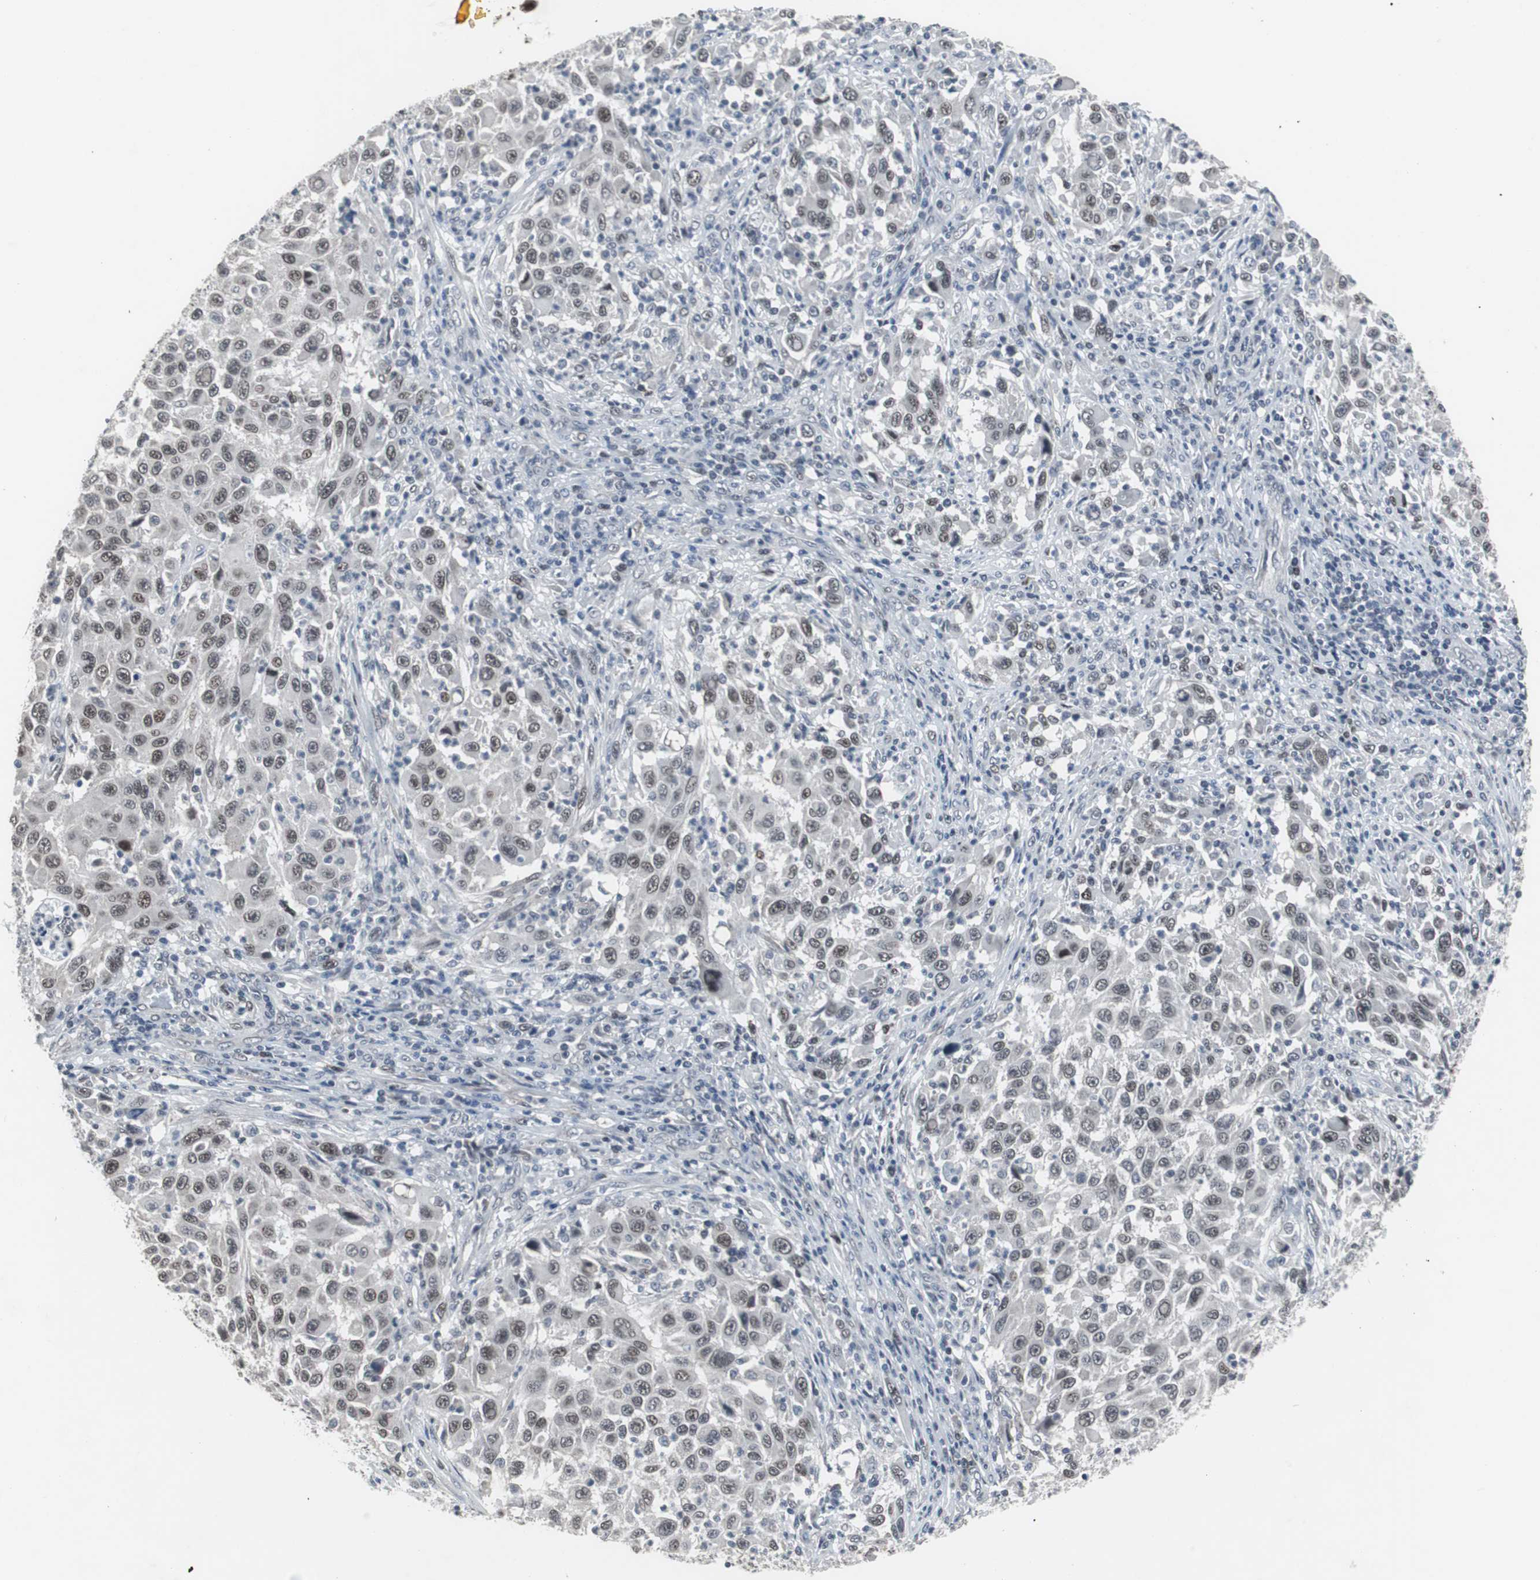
{"staining": {"intensity": "moderate", "quantity": ">75%", "location": "nuclear"}, "tissue": "melanoma", "cell_type": "Tumor cells", "image_type": "cancer", "snomed": [{"axis": "morphology", "description": "Malignant melanoma, Metastatic site"}, {"axis": "topography", "description": "Lymph node"}], "caption": "This is an image of immunohistochemistry (IHC) staining of melanoma, which shows moderate staining in the nuclear of tumor cells.", "gene": "FOXP4", "patient": {"sex": "male", "age": 61}}